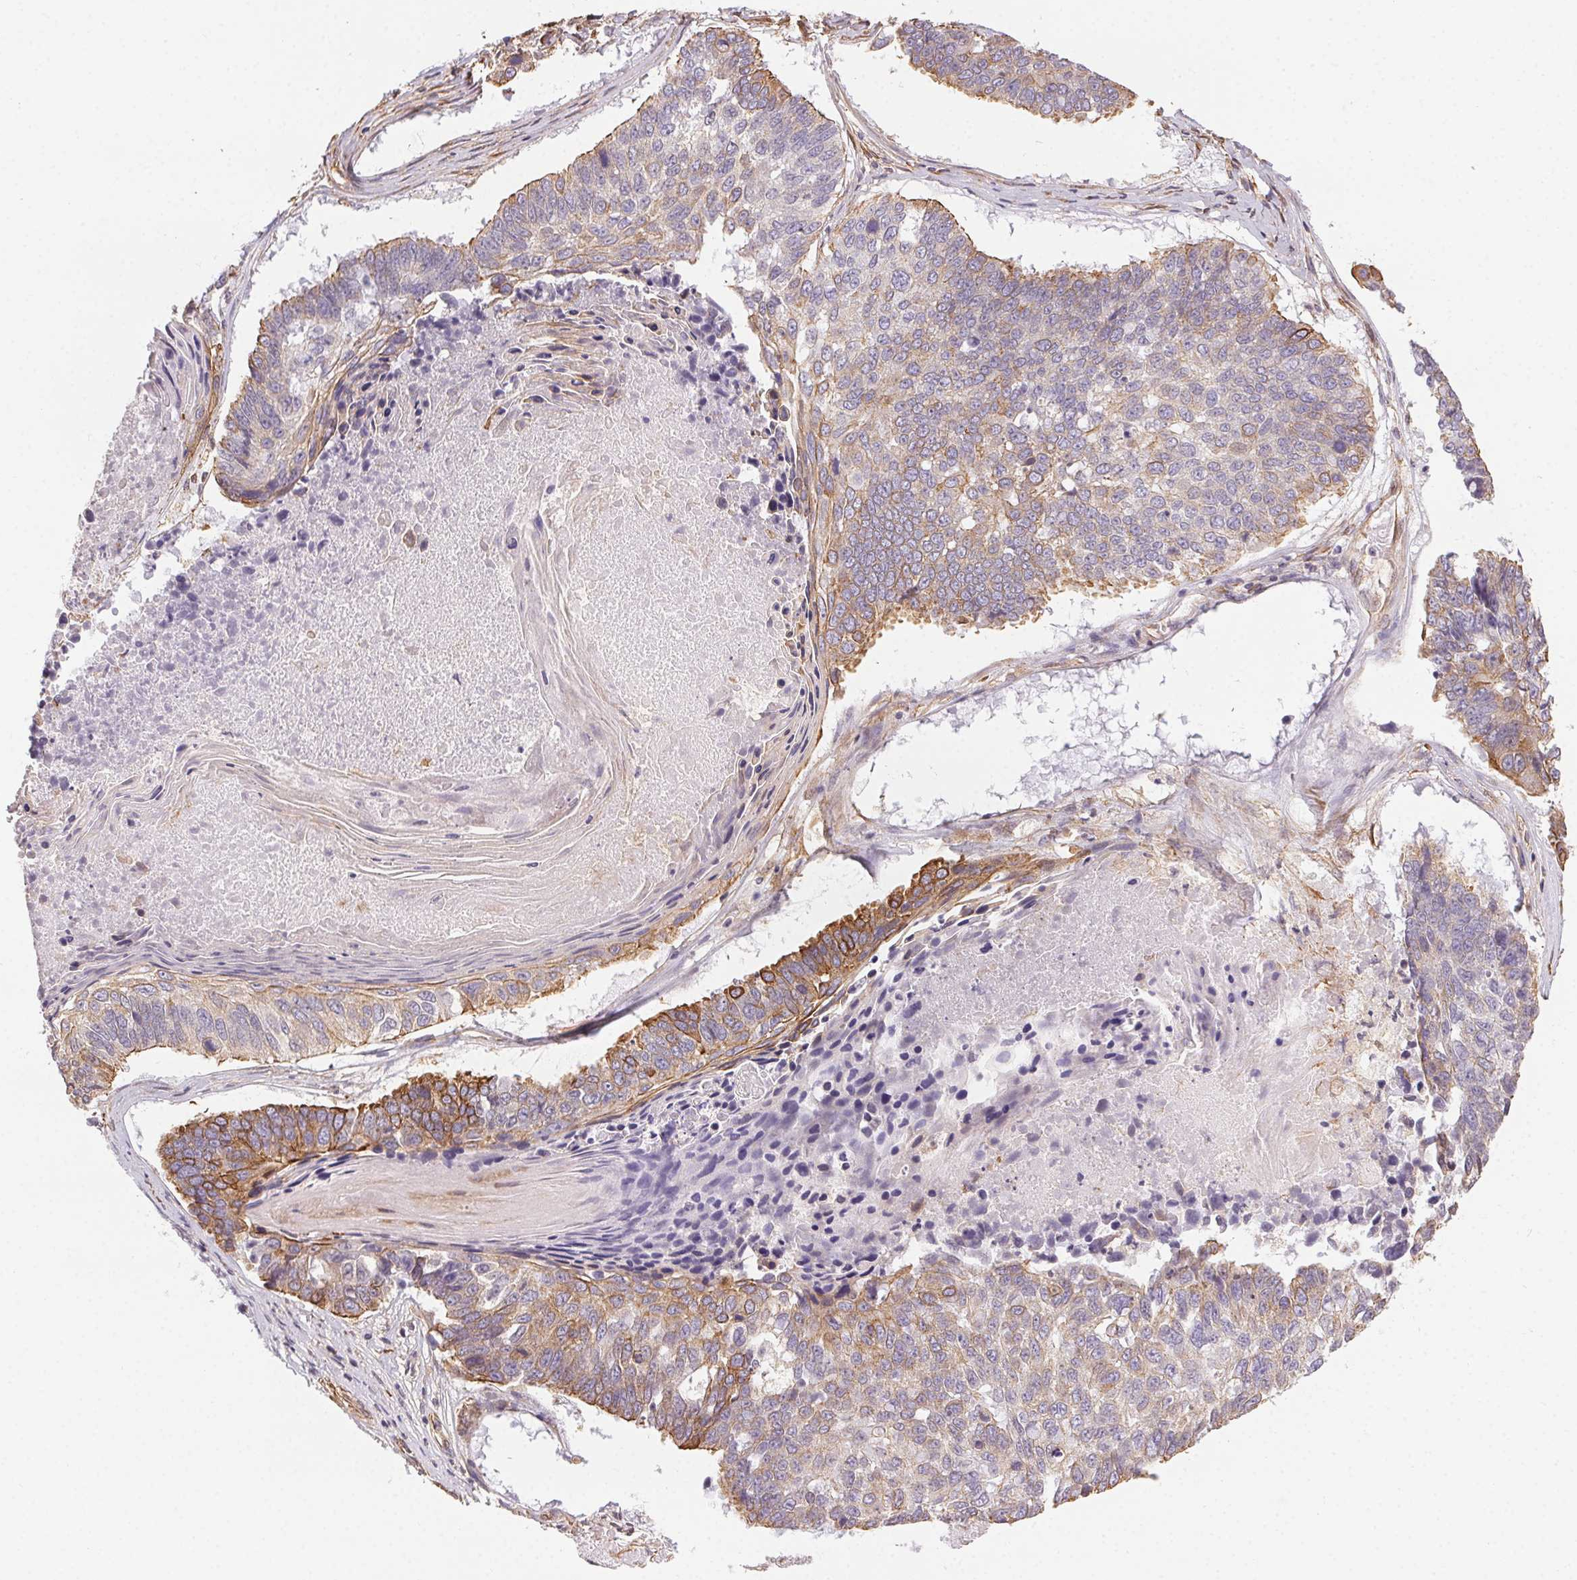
{"staining": {"intensity": "moderate", "quantity": "25%-75%", "location": "cytoplasmic/membranous"}, "tissue": "lung cancer", "cell_type": "Tumor cells", "image_type": "cancer", "snomed": [{"axis": "morphology", "description": "Squamous cell carcinoma, NOS"}, {"axis": "topography", "description": "Lung"}], "caption": "An image of lung squamous cell carcinoma stained for a protein displays moderate cytoplasmic/membranous brown staining in tumor cells. Immunohistochemistry (ihc) stains the protein in brown and the nuclei are stained blue.", "gene": "PLA2G4F", "patient": {"sex": "male", "age": 73}}